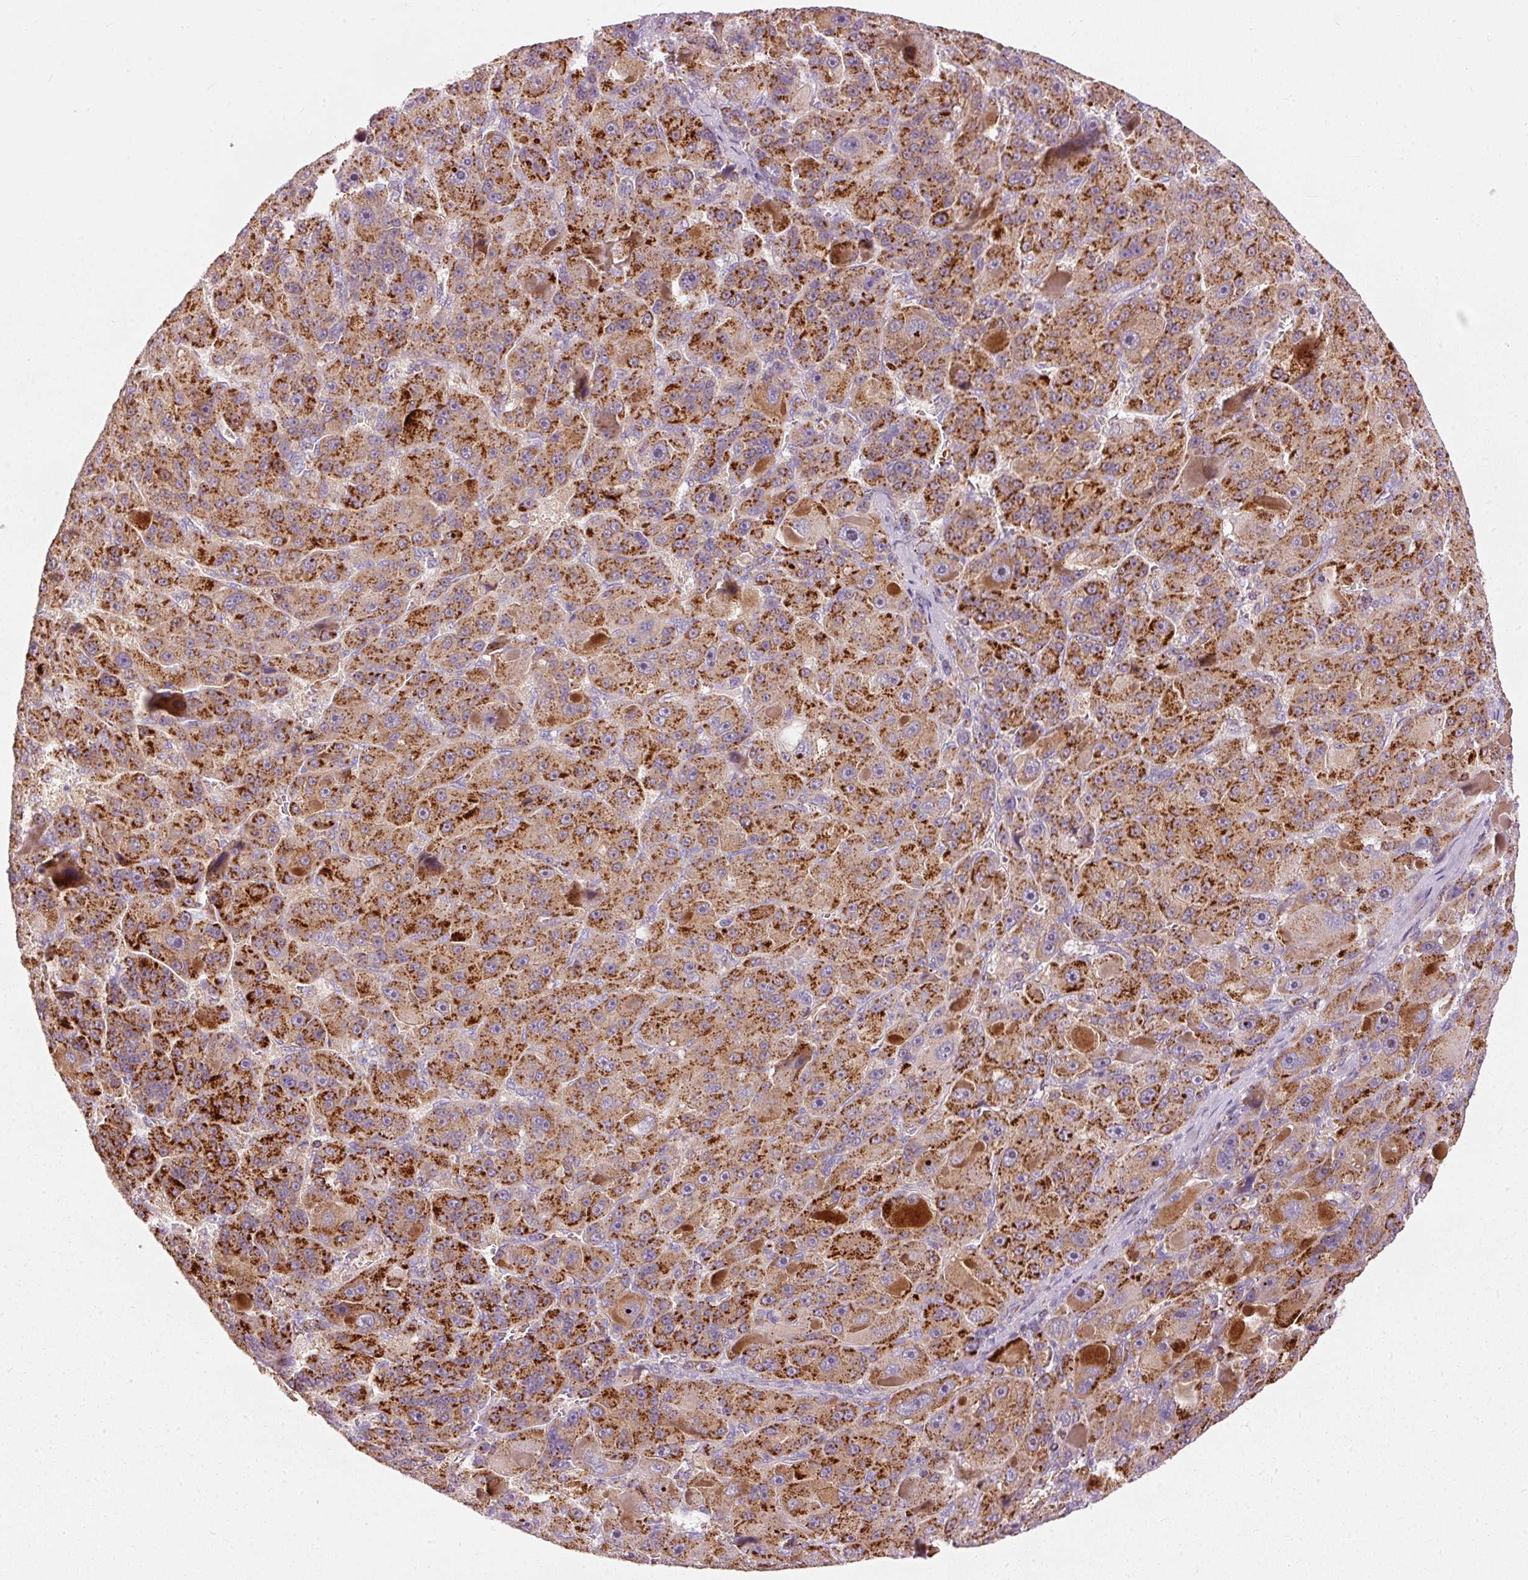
{"staining": {"intensity": "strong", "quantity": ">75%", "location": "cytoplasmic/membranous"}, "tissue": "liver cancer", "cell_type": "Tumor cells", "image_type": "cancer", "snomed": [{"axis": "morphology", "description": "Carcinoma, Hepatocellular, NOS"}, {"axis": "topography", "description": "Liver"}], "caption": "About >75% of tumor cells in liver hepatocellular carcinoma reveal strong cytoplasmic/membranous protein positivity as visualized by brown immunohistochemical staining.", "gene": "KLHL21", "patient": {"sex": "male", "age": 76}}